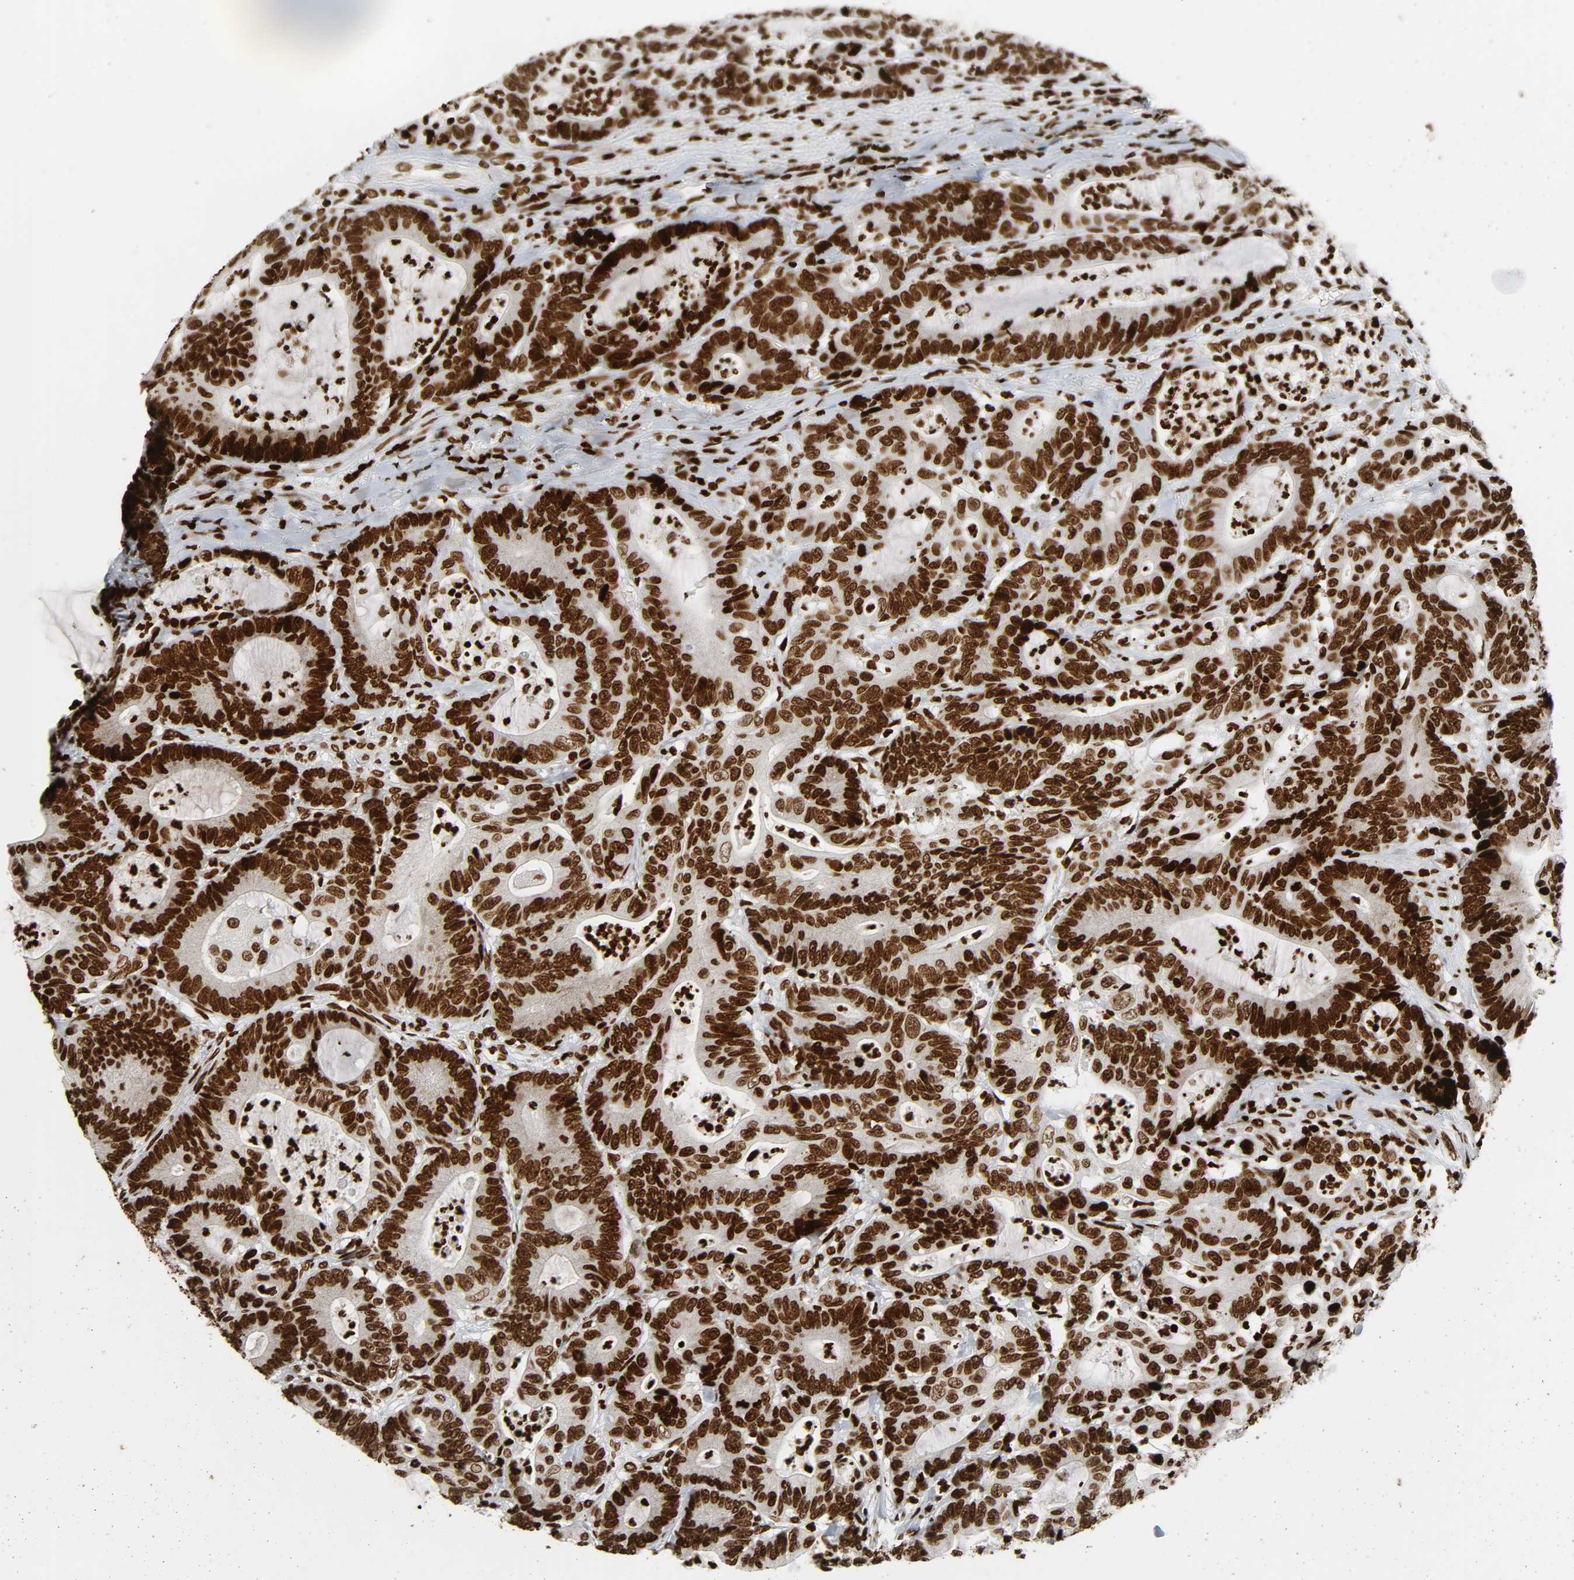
{"staining": {"intensity": "strong", "quantity": ">75%", "location": "nuclear"}, "tissue": "colorectal cancer", "cell_type": "Tumor cells", "image_type": "cancer", "snomed": [{"axis": "morphology", "description": "Adenocarcinoma, NOS"}, {"axis": "topography", "description": "Colon"}], "caption": "Tumor cells display high levels of strong nuclear expression in approximately >75% of cells in human colorectal cancer (adenocarcinoma).", "gene": "RXRA", "patient": {"sex": "female", "age": 84}}